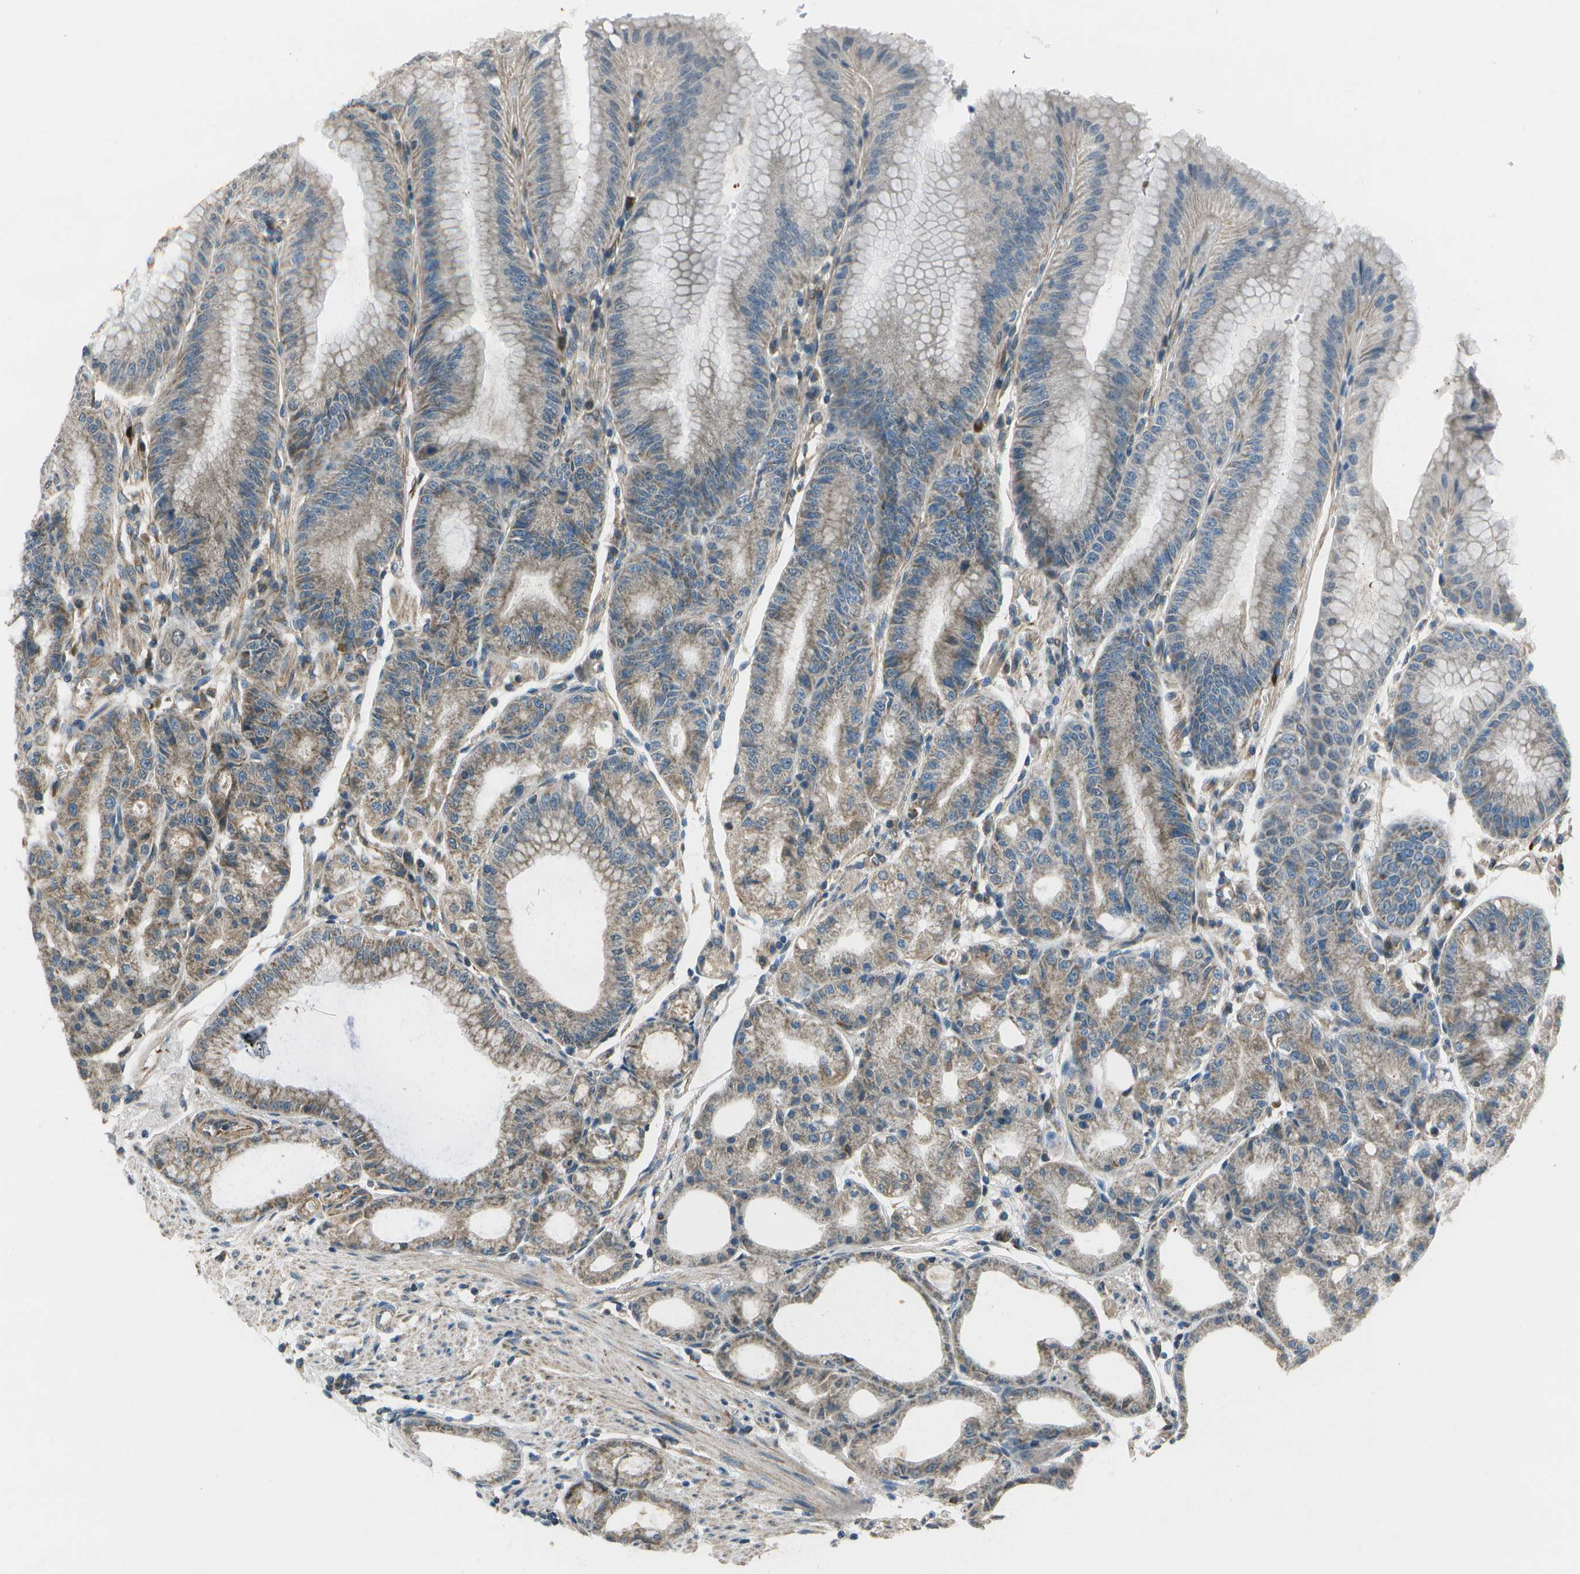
{"staining": {"intensity": "moderate", "quantity": "25%-75%", "location": "cytoplasmic/membranous,nuclear"}, "tissue": "stomach", "cell_type": "Glandular cells", "image_type": "normal", "snomed": [{"axis": "morphology", "description": "Normal tissue, NOS"}, {"axis": "topography", "description": "Stomach, lower"}], "caption": "Stomach stained with IHC shows moderate cytoplasmic/membranous,nuclear positivity in about 25%-75% of glandular cells. The staining was performed using DAB to visualize the protein expression in brown, while the nuclei were stained in blue with hematoxylin (Magnification: 20x).", "gene": "EIF2AK1", "patient": {"sex": "male", "age": 71}}